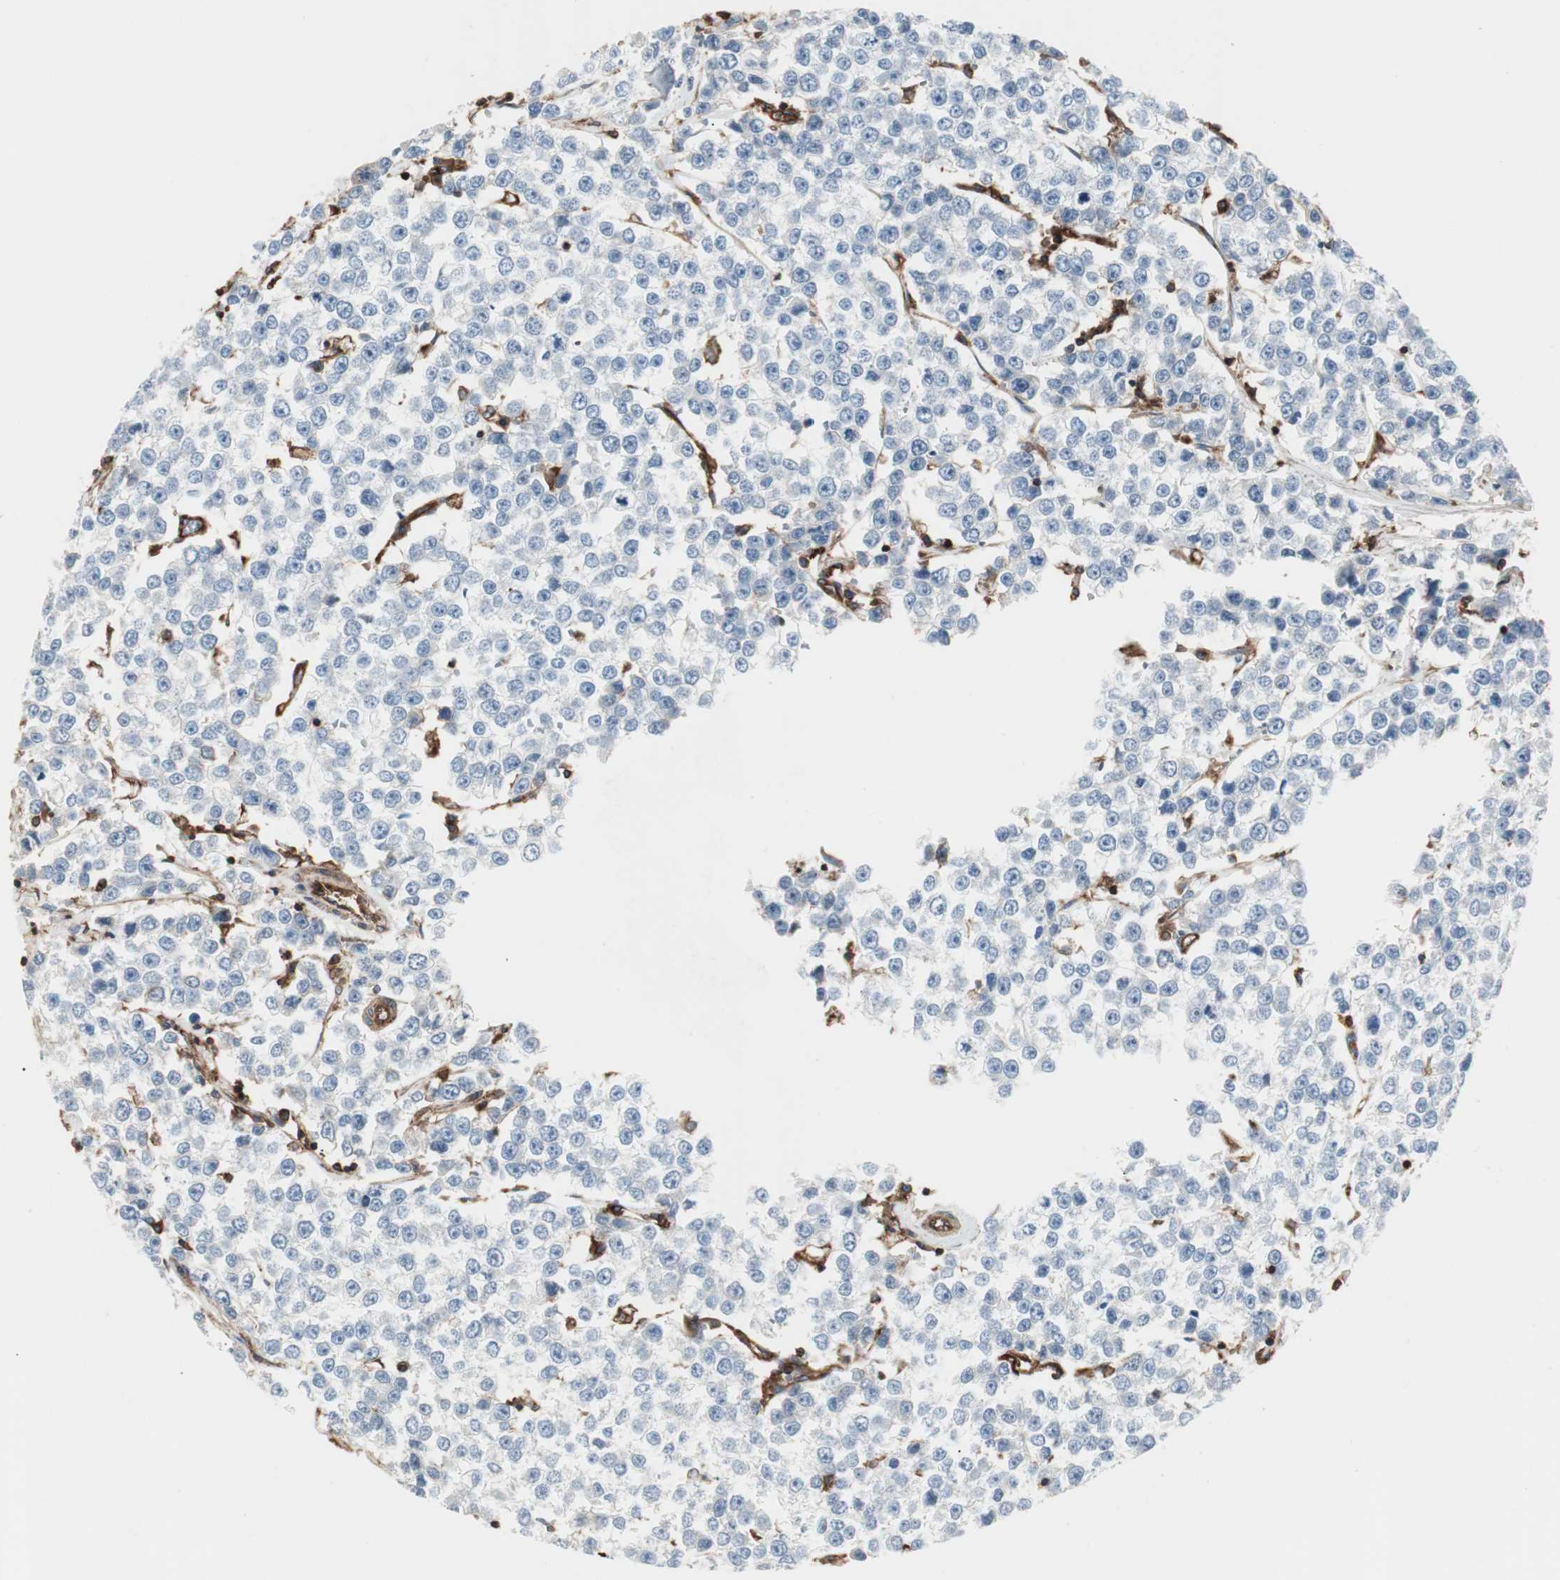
{"staining": {"intensity": "negative", "quantity": "none", "location": "none"}, "tissue": "testis cancer", "cell_type": "Tumor cells", "image_type": "cancer", "snomed": [{"axis": "morphology", "description": "Seminoma, NOS"}, {"axis": "morphology", "description": "Carcinoma, Embryonal, NOS"}, {"axis": "topography", "description": "Testis"}], "caption": "This photomicrograph is of testis embryonal carcinoma stained with IHC to label a protein in brown with the nuclei are counter-stained blue. There is no positivity in tumor cells. The staining is performed using DAB (3,3'-diaminobenzidine) brown chromogen with nuclei counter-stained in using hematoxylin.", "gene": "B2M", "patient": {"sex": "male", "age": 52}}